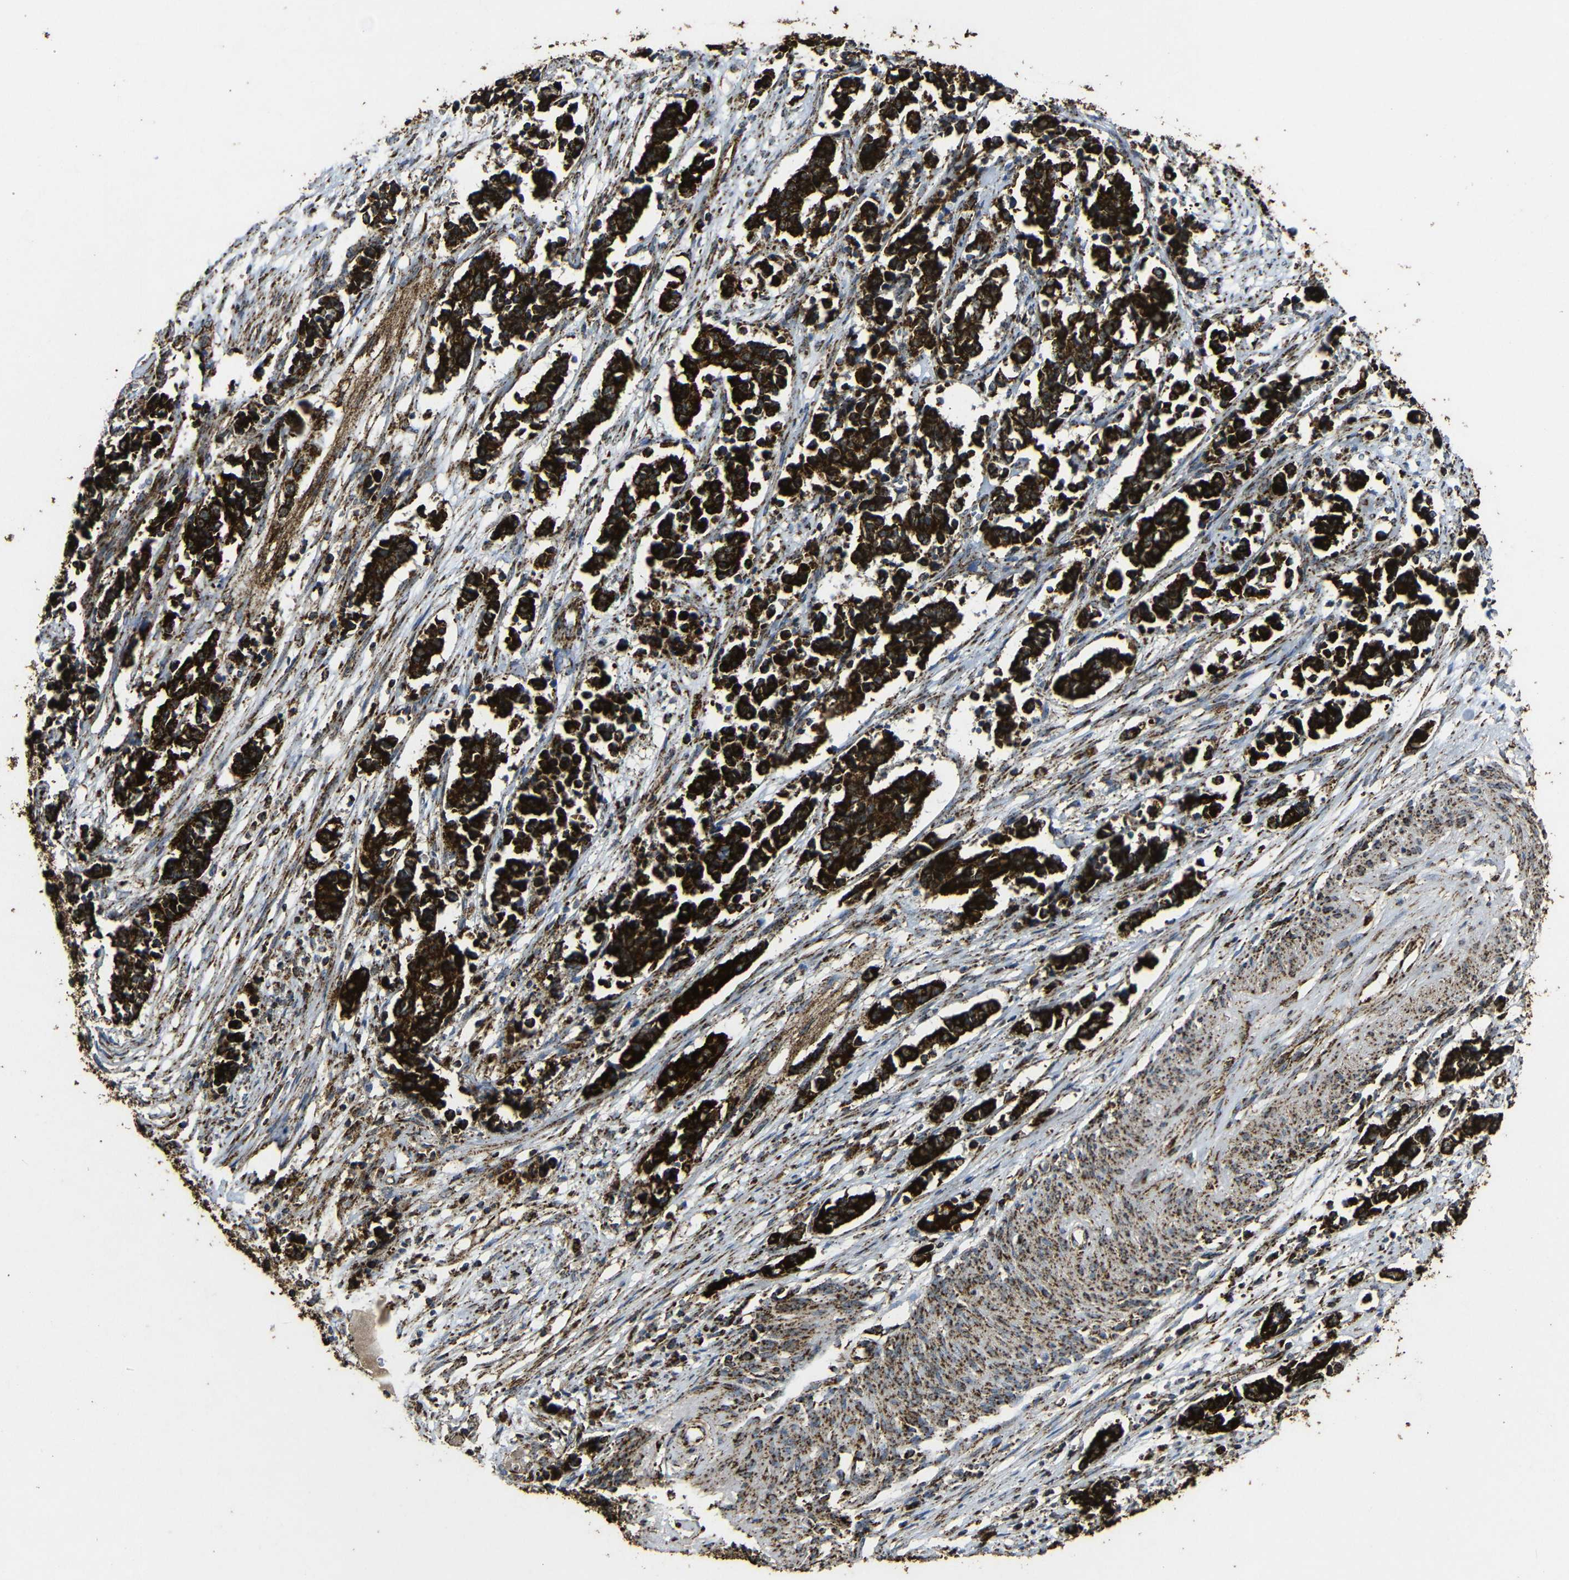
{"staining": {"intensity": "strong", "quantity": ">75%", "location": "cytoplasmic/membranous"}, "tissue": "cervical cancer", "cell_type": "Tumor cells", "image_type": "cancer", "snomed": [{"axis": "morphology", "description": "Squamous cell carcinoma, NOS"}, {"axis": "topography", "description": "Cervix"}], "caption": "Protein staining by immunohistochemistry (IHC) reveals strong cytoplasmic/membranous expression in about >75% of tumor cells in cervical cancer.", "gene": "ATP5F1A", "patient": {"sex": "female", "age": 35}}